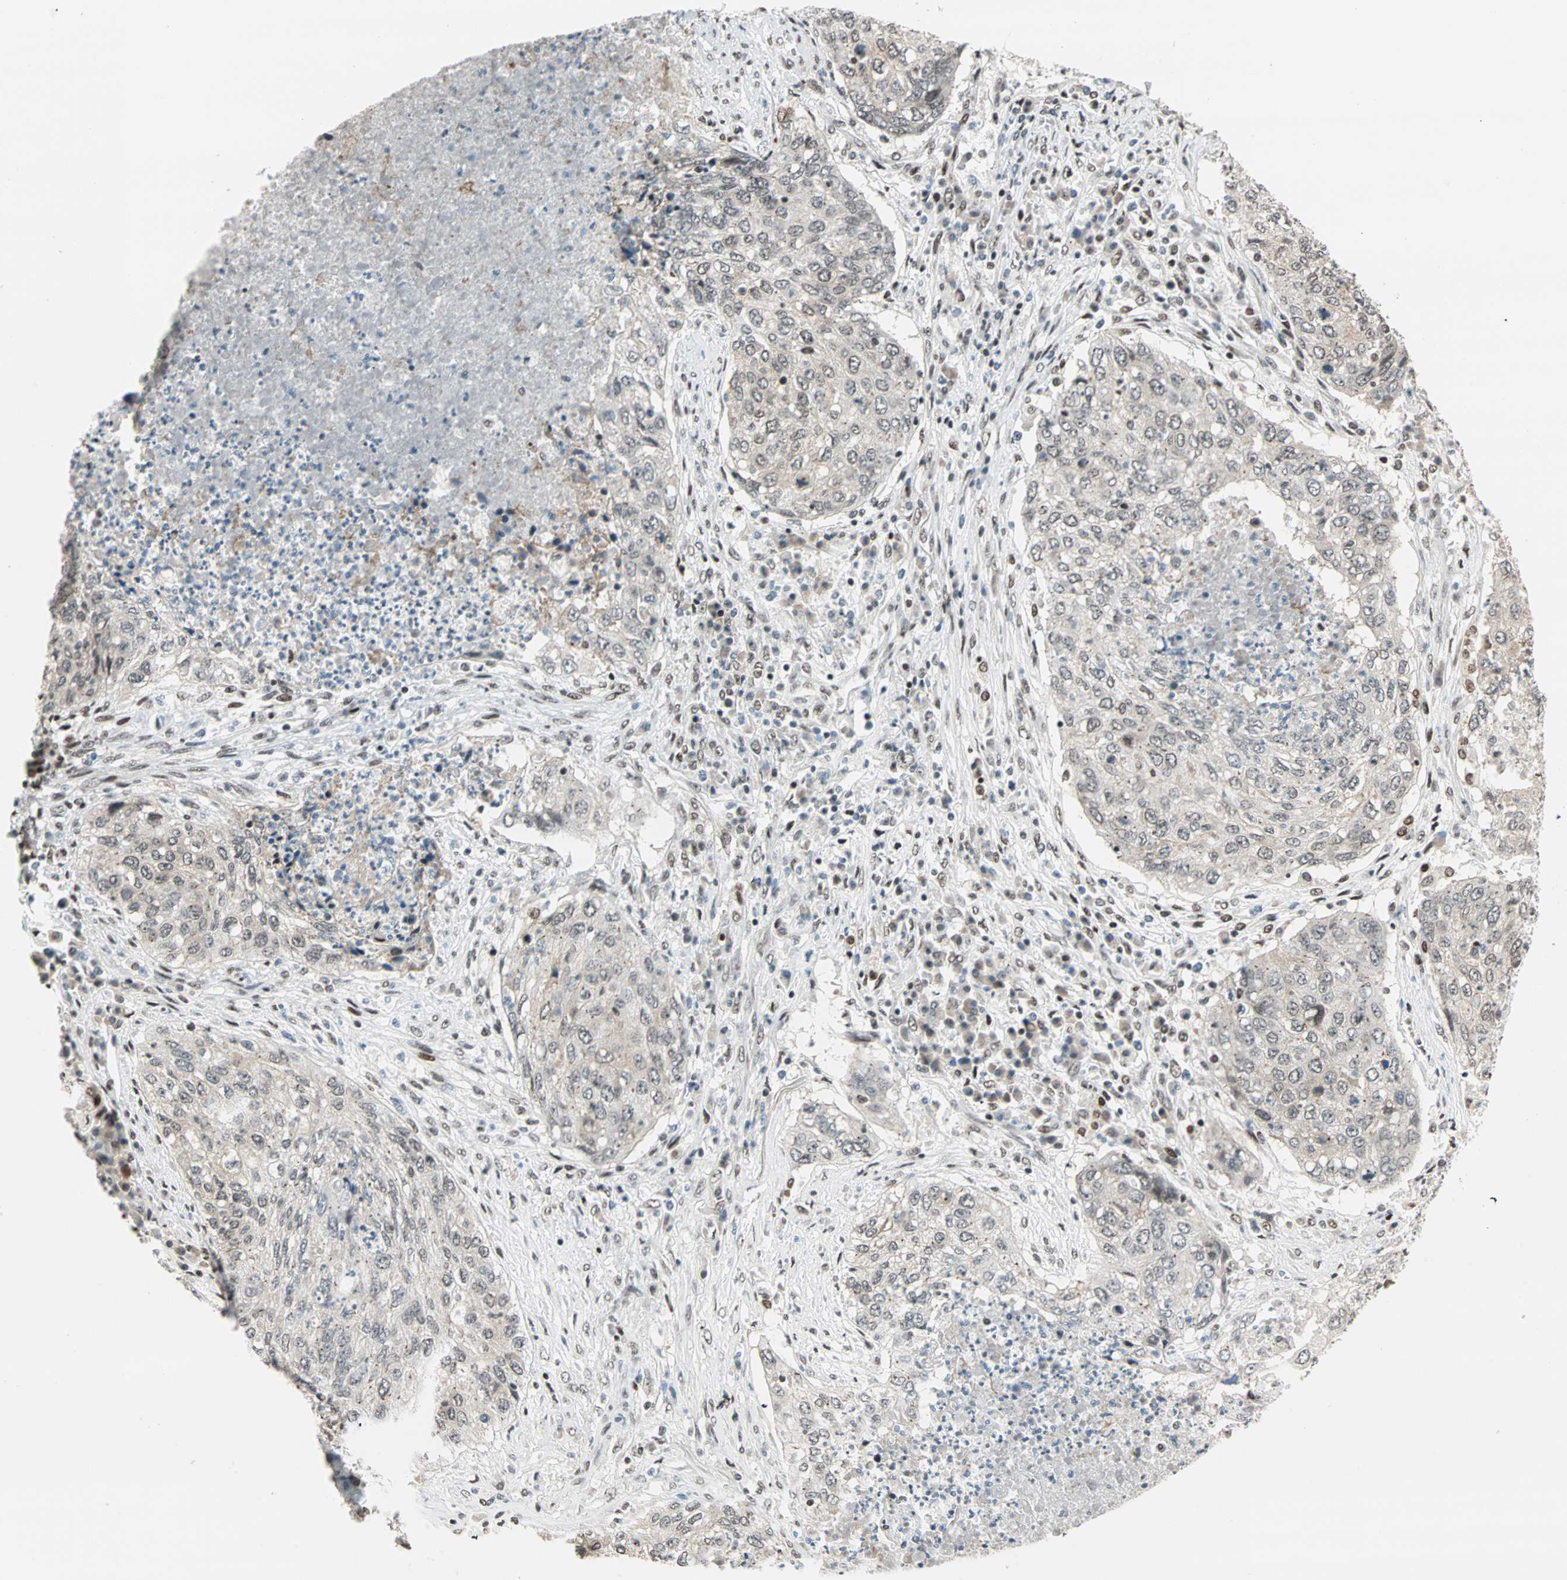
{"staining": {"intensity": "negative", "quantity": "none", "location": "none"}, "tissue": "lung cancer", "cell_type": "Tumor cells", "image_type": "cancer", "snomed": [{"axis": "morphology", "description": "Squamous cell carcinoma, NOS"}, {"axis": "topography", "description": "Lung"}], "caption": "DAB immunohistochemical staining of lung cancer displays no significant expression in tumor cells.", "gene": "BLM", "patient": {"sex": "female", "age": 63}}